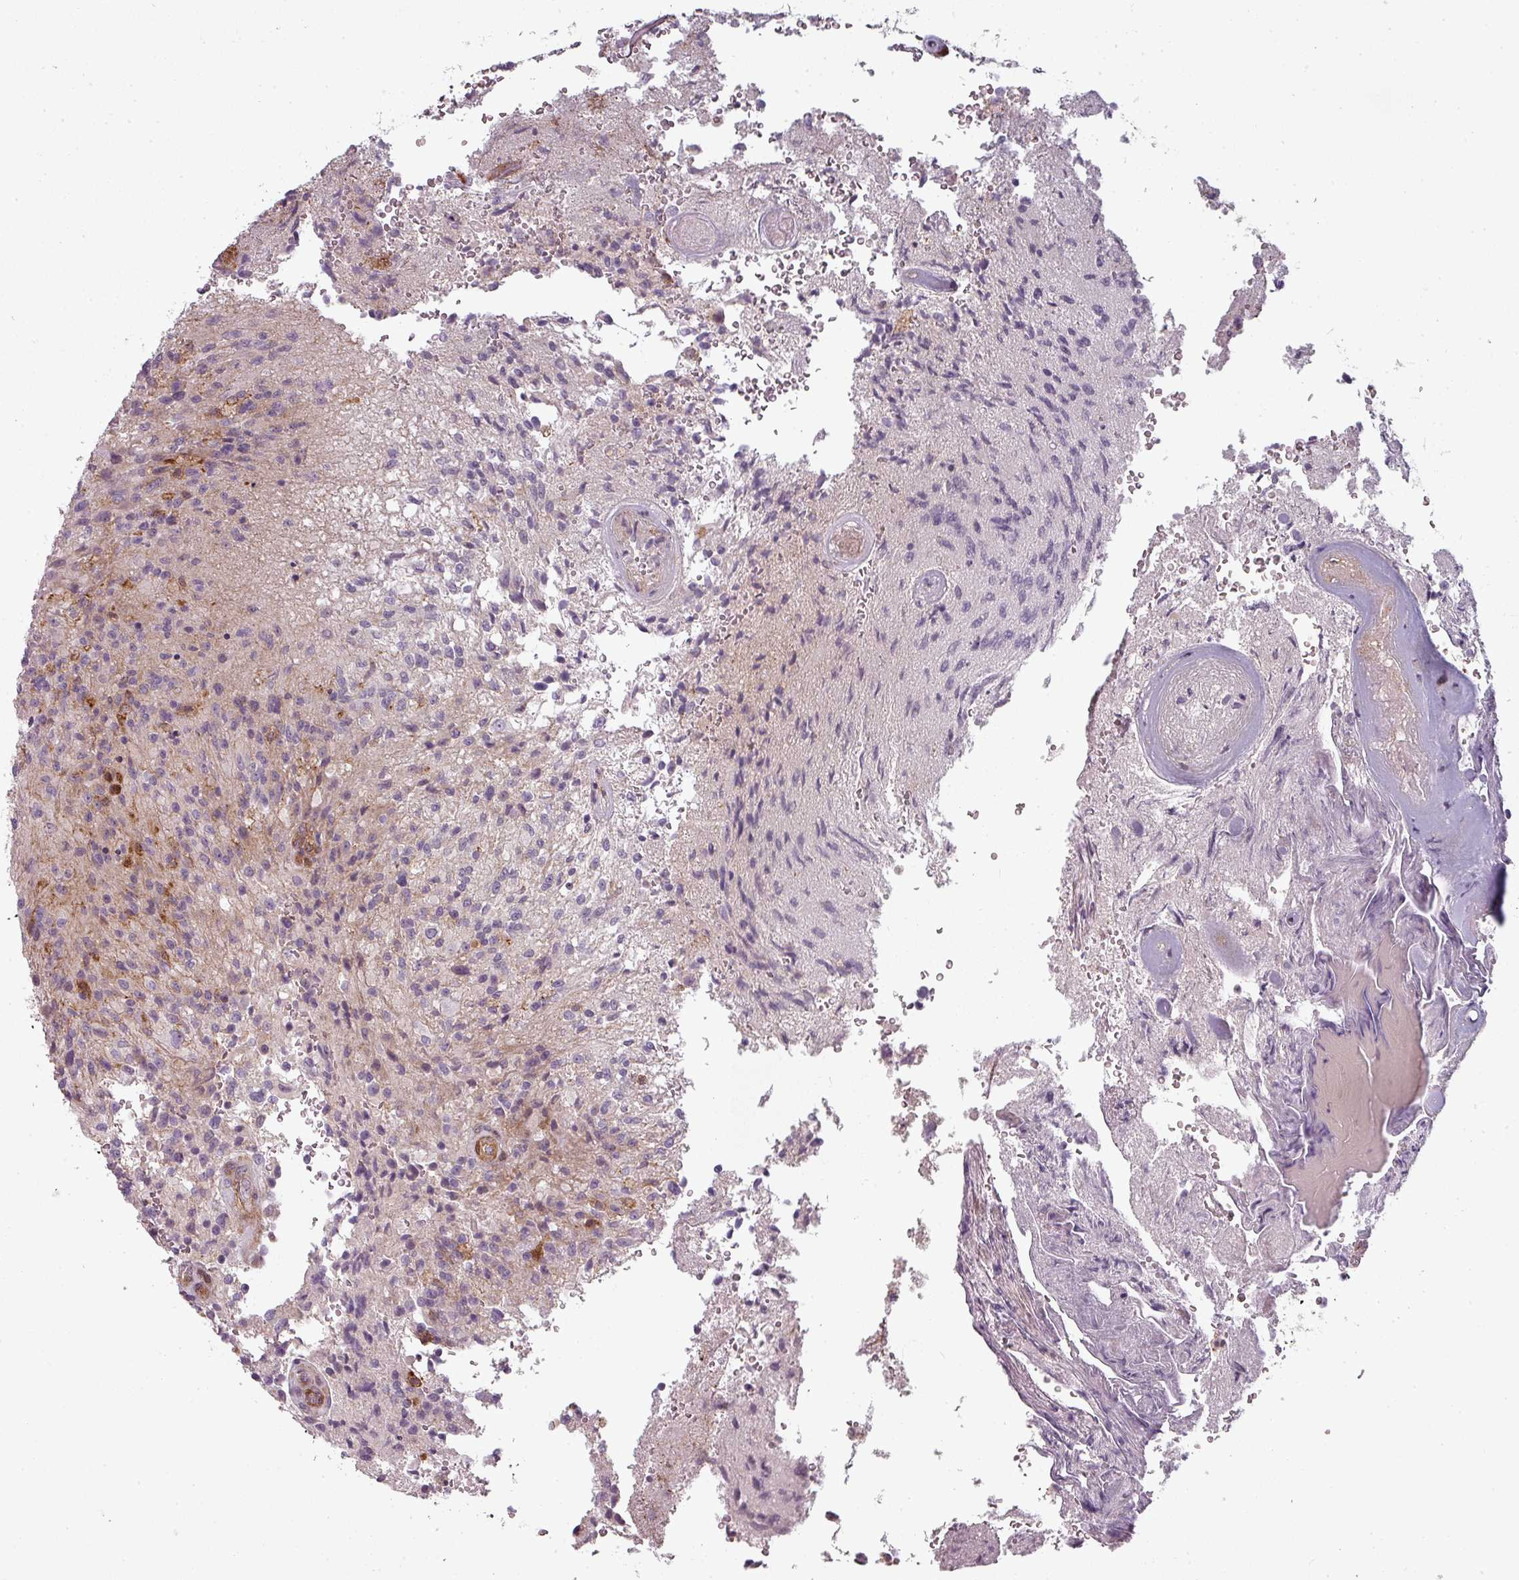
{"staining": {"intensity": "negative", "quantity": "none", "location": "none"}, "tissue": "glioma", "cell_type": "Tumor cells", "image_type": "cancer", "snomed": [{"axis": "morphology", "description": "Normal tissue, NOS"}, {"axis": "morphology", "description": "Glioma, malignant, High grade"}, {"axis": "topography", "description": "Cerebral cortex"}], "caption": "An immunohistochemistry (IHC) photomicrograph of malignant high-grade glioma is shown. There is no staining in tumor cells of malignant high-grade glioma.", "gene": "CLIC1", "patient": {"sex": "male", "age": 56}}